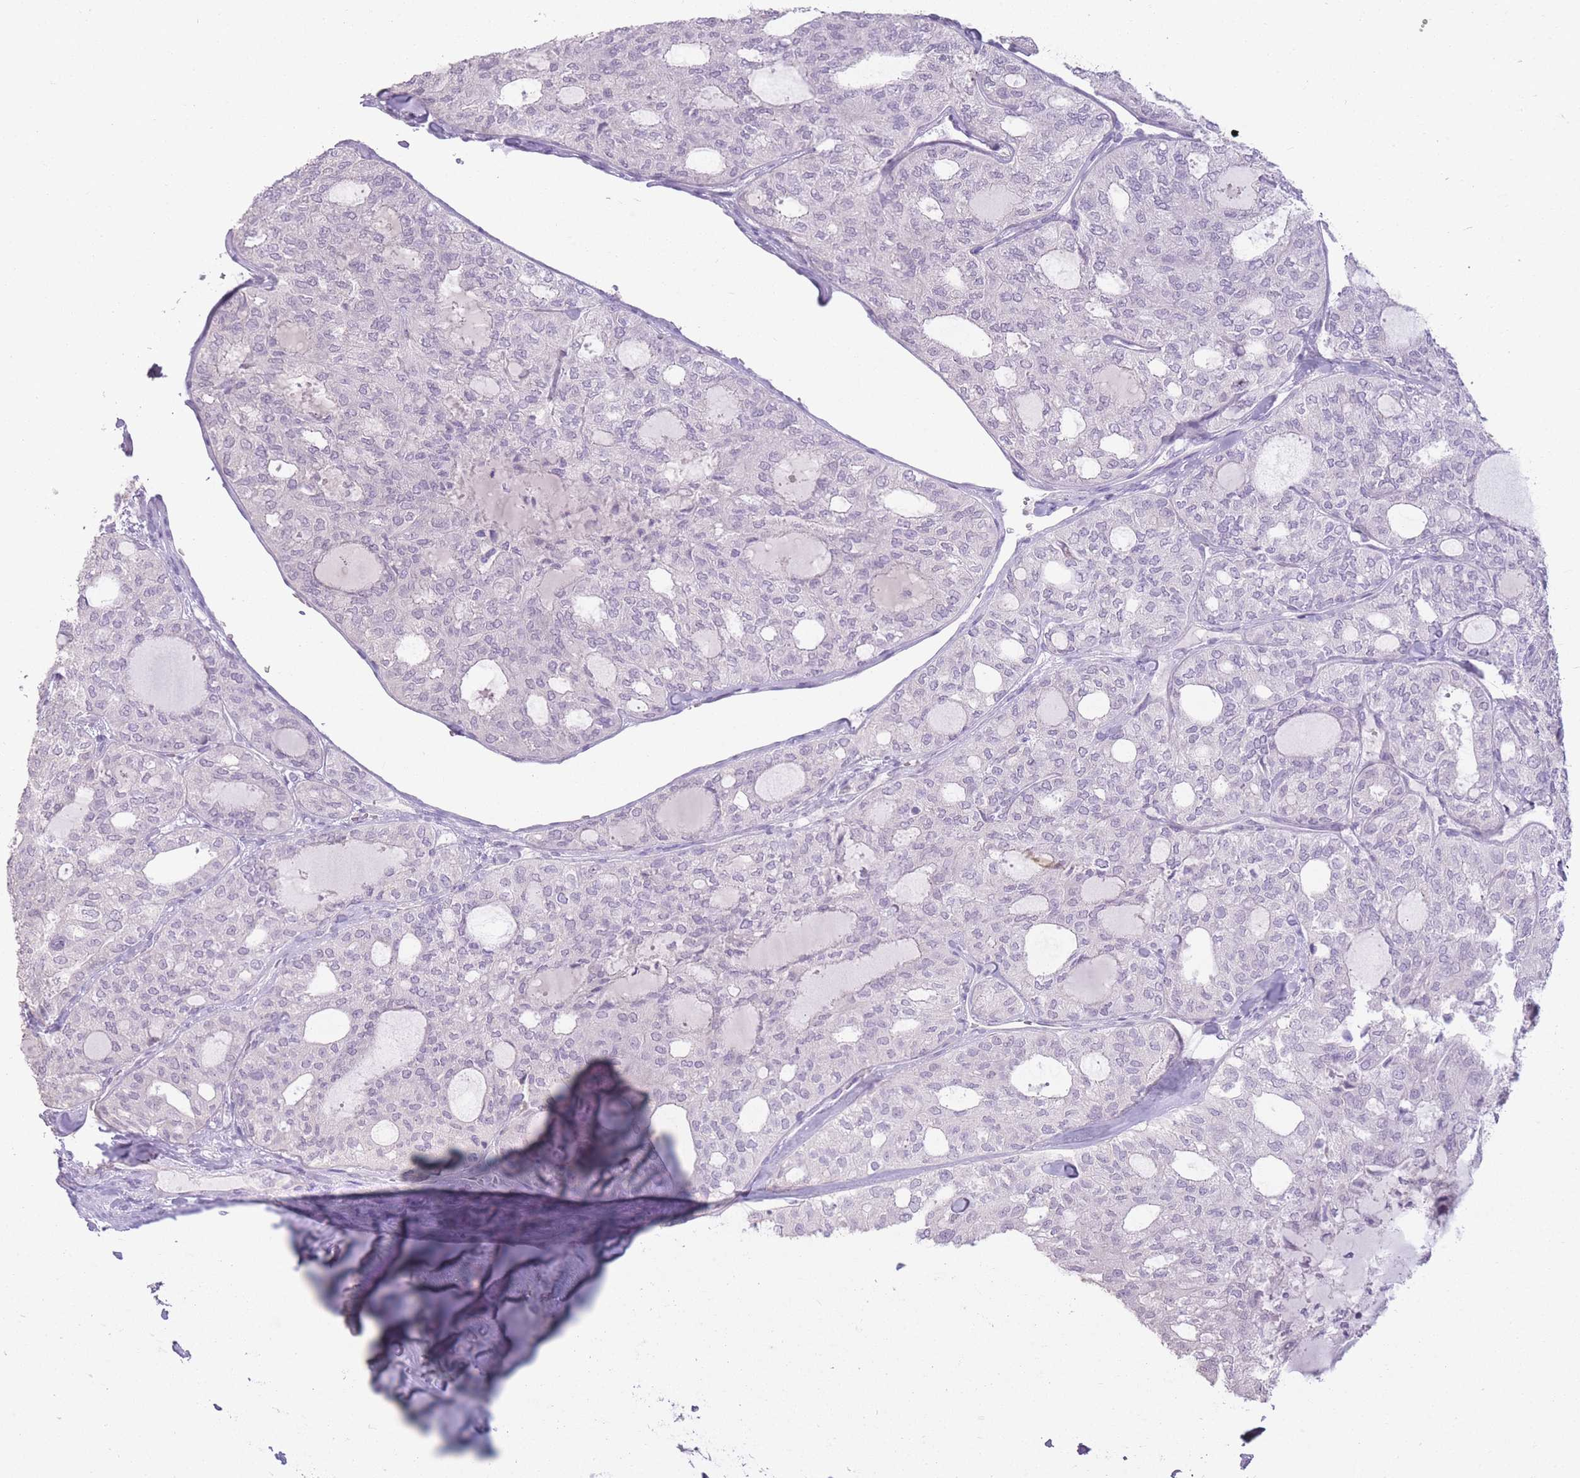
{"staining": {"intensity": "negative", "quantity": "none", "location": "none"}, "tissue": "thyroid cancer", "cell_type": "Tumor cells", "image_type": "cancer", "snomed": [{"axis": "morphology", "description": "Follicular adenoma carcinoma, NOS"}, {"axis": "topography", "description": "Thyroid gland"}], "caption": "Thyroid cancer (follicular adenoma carcinoma) stained for a protein using immunohistochemistry shows no staining tumor cells.", "gene": "ZBTB24", "patient": {"sex": "male", "age": 75}}